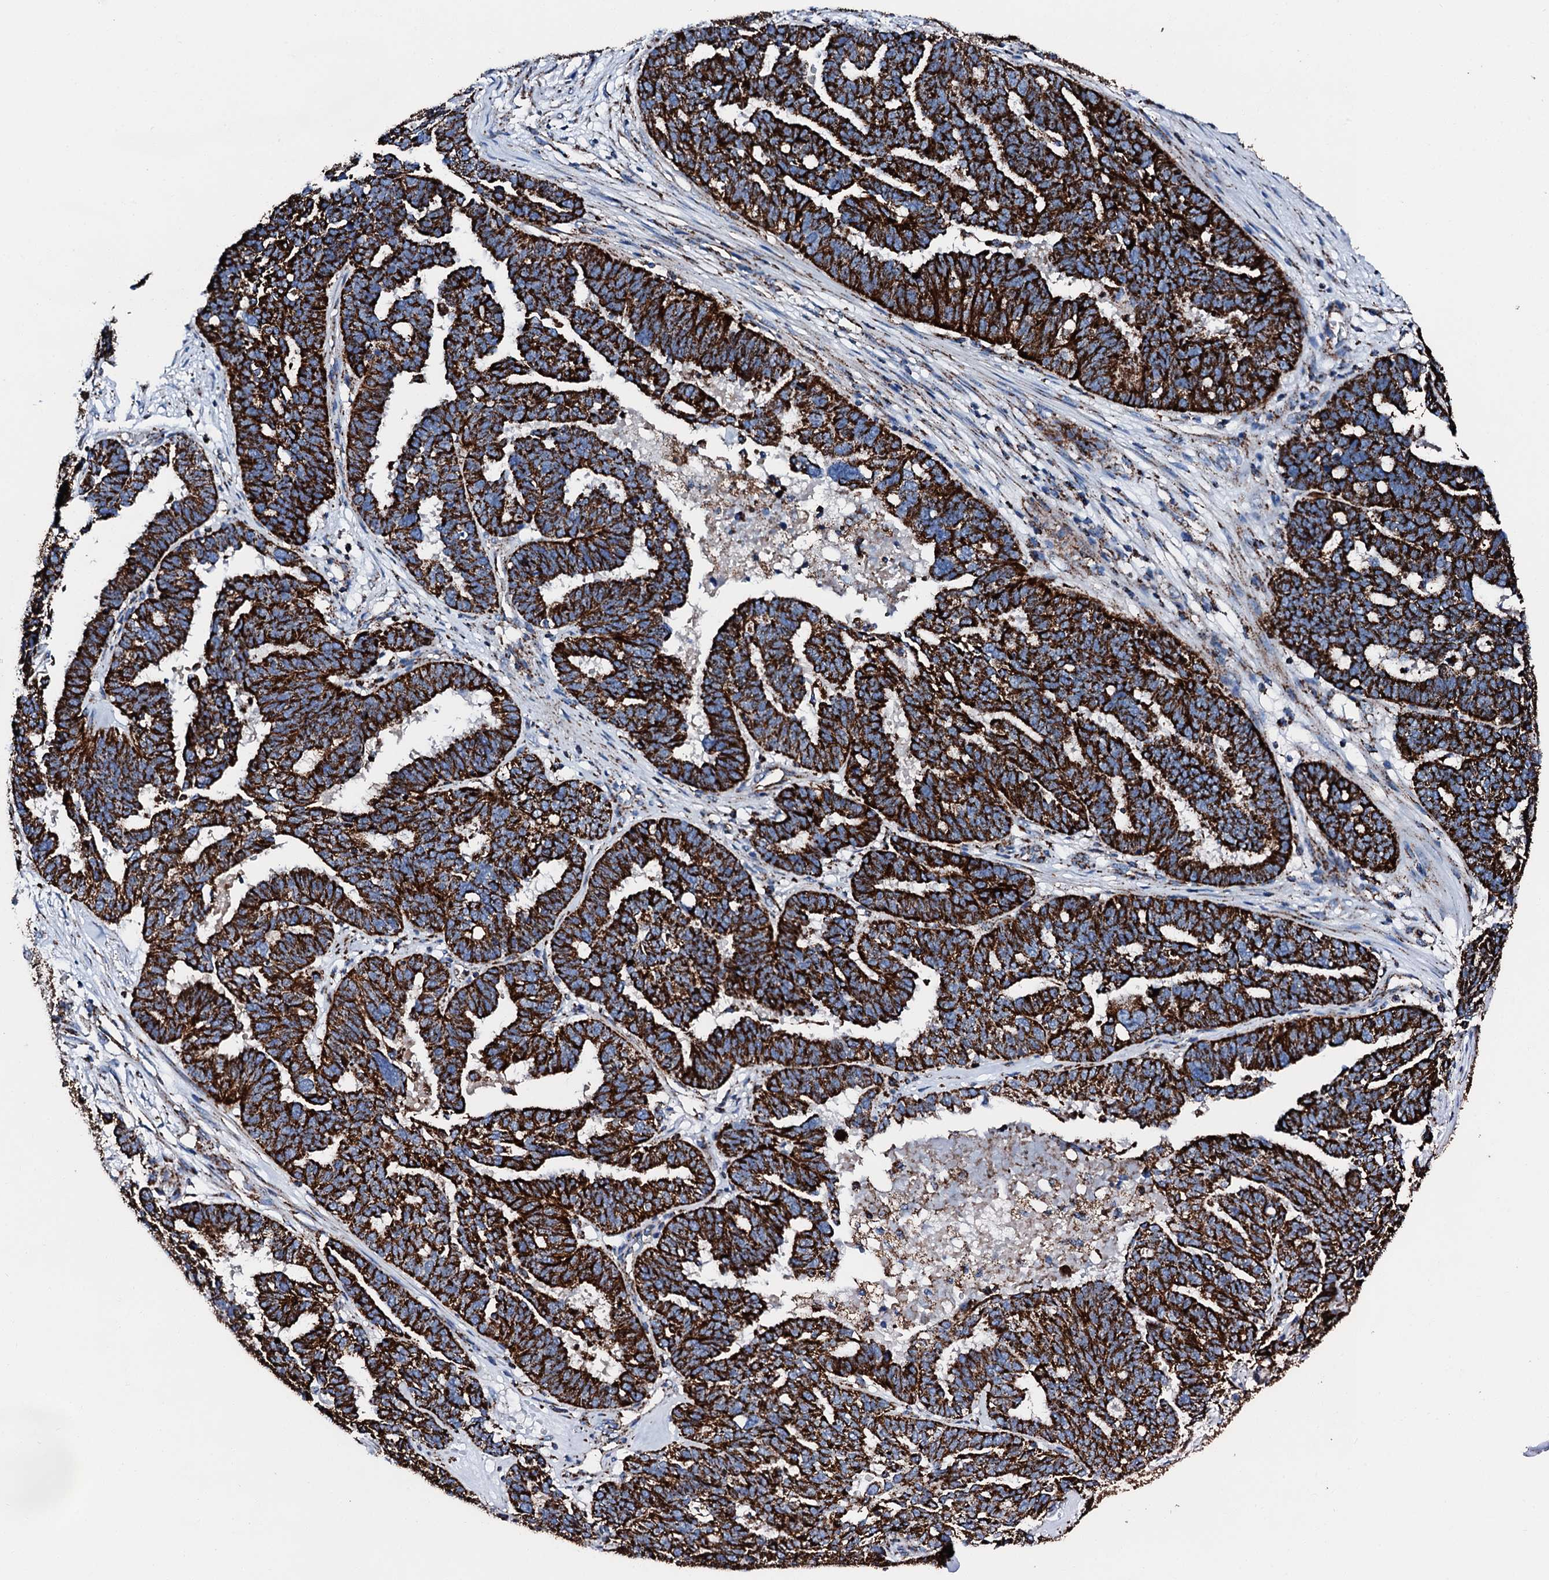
{"staining": {"intensity": "strong", "quantity": ">75%", "location": "cytoplasmic/membranous"}, "tissue": "ovarian cancer", "cell_type": "Tumor cells", "image_type": "cancer", "snomed": [{"axis": "morphology", "description": "Cystadenocarcinoma, serous, NOS"}, {"axis": "topography", "description": "Ovary"}], "caption": "The photomicrograph shows immunohistochemical staining of ovarian cancer. There is strong cytoplasmic/membranous expression is identified in about >75% of tumor cells.", "gene": "HADH", "patient": {"sex": "female", "age": 59}}